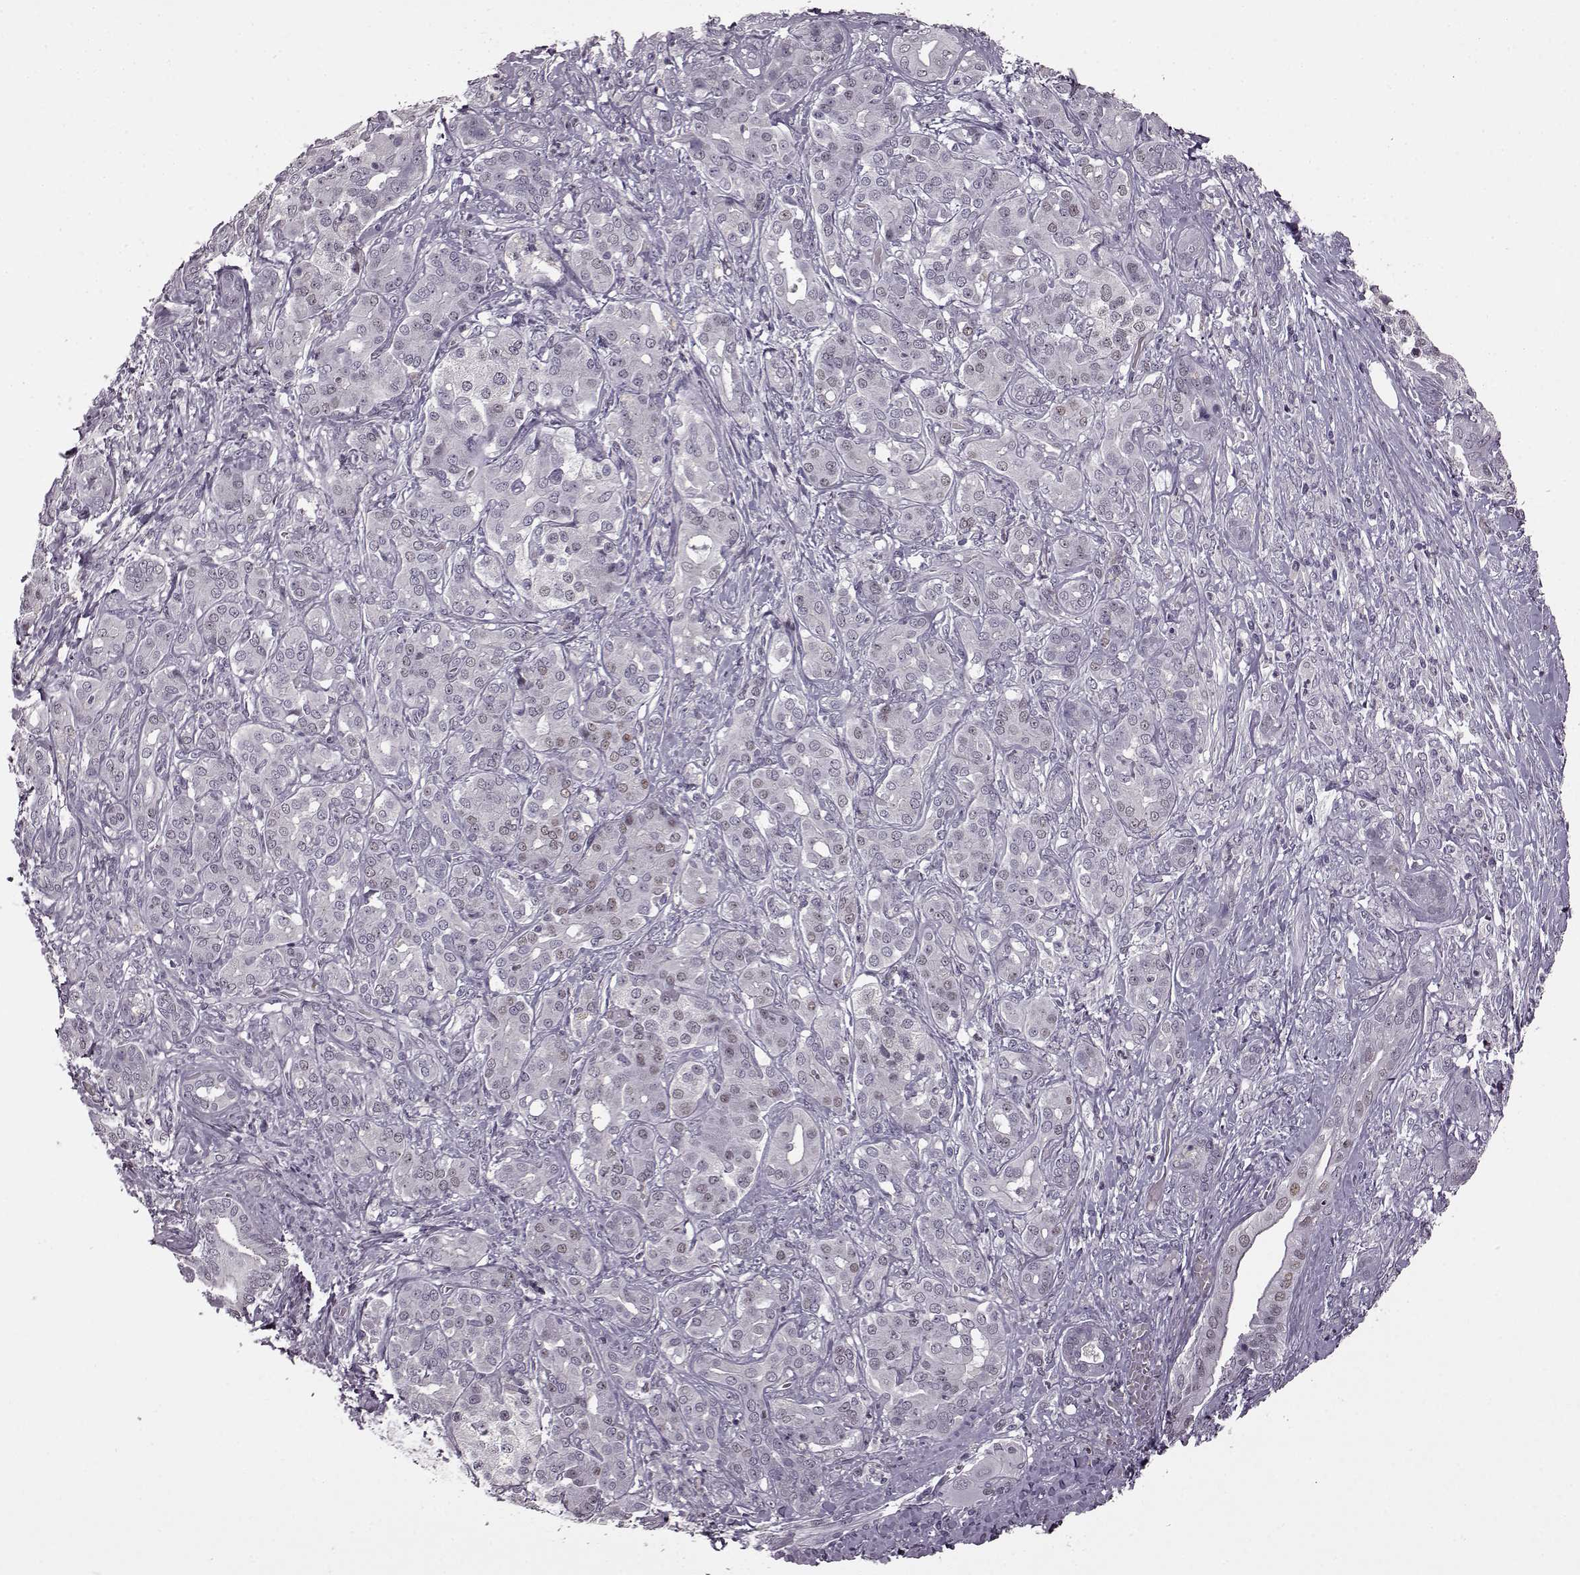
{"staining": {"intensity": "negative", "quantity": "none", "location": "none"}, "tissue": "pancreatic cancer", "cell_type": "Tumor cells", "image_type": "cancer", "snomed": [{"axis": "morphology", "description": "Normal tissue, NOS"}, {"axis": "morphology", "description": "Inflammation, NOS"}, {"axis": "morphology", "description": "Adenocarcinoma, NOS"}, {"axis": "topography", "description": "Pancreas"}], "caption": "Tumor cells show no significant staining in pancreatic adenocarcinoma.", "gene": "CNGA3", "patient": {"sex": "male", "age": 57}}